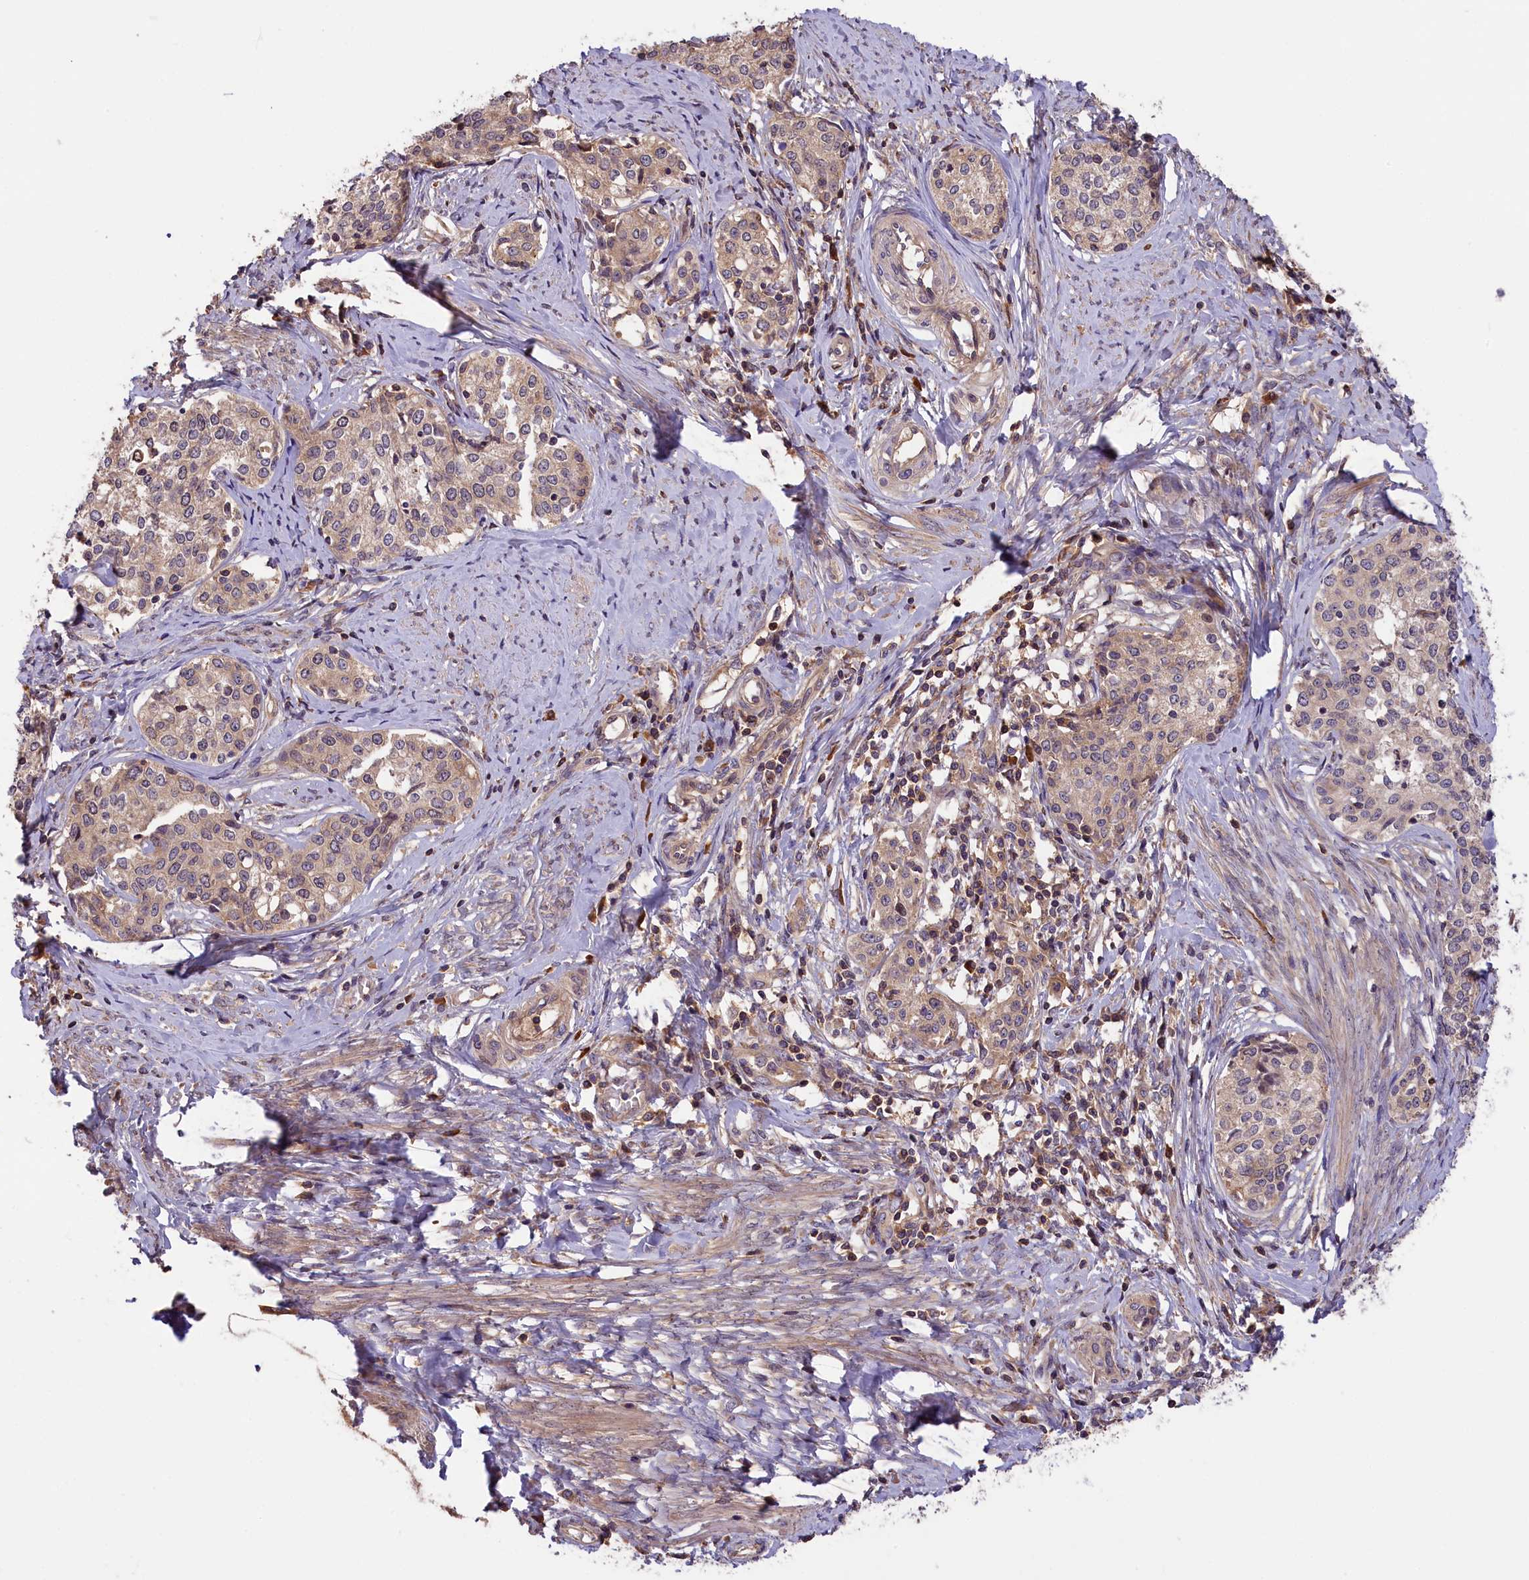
{"staining": {"intensity": "weak", "quantity": "25%-75%", "location": "cytoplasmic/membranous"}, "tissue": "cervical cancer", "cell_type": "Tumor cells", "image_type": "cancer", "snomed": [{"axis": "morphology", "description": "Squamous cell carcinoma, NOS"}, {"axis": "morphology", "description": "Adenocarcinoma, NOS"}, {"axis": "topography", "description": "Cervix"}], "caption": "Immunohistochemical staining of adenocarcinoma (cervical) shows low levels of weak cytoplasmic/membranous protein expression in approximately 25%-75% of tumor cells.", "gene": "SETD6", "patient": {"sex": "female", "age": 52}}